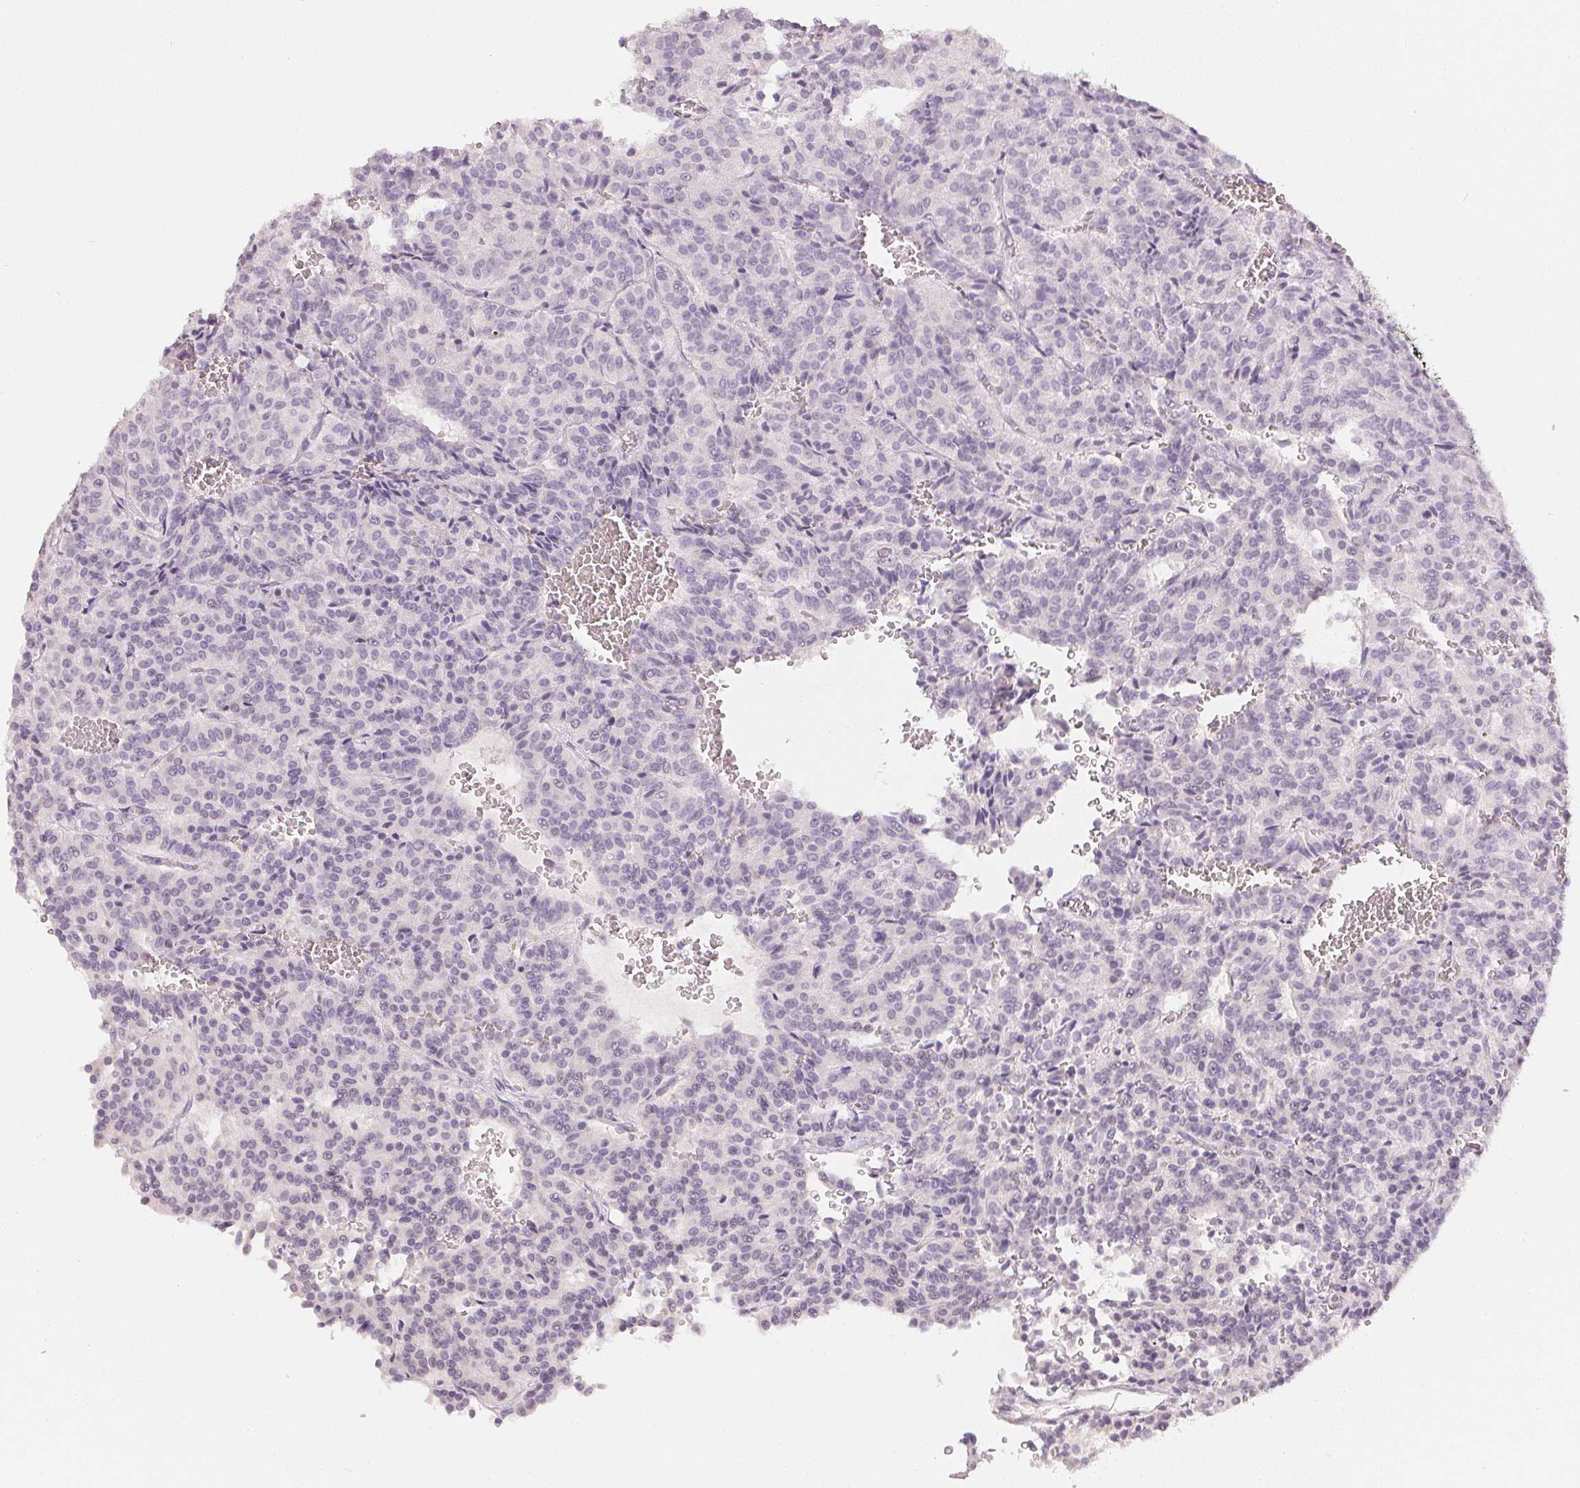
{"staining": {"intensity": "negative", "quantity": "none", "location": "none"}, "tissue": "carcinoid", "cell_type": "Tumor cells", "image_type": "cancer", "snomed": [{"axis": "morphology", "description": "Carcinoid, malignant, NOS"}, {"axis": "topography", "description": "Lung"}], "caption": "Tumor cells show no significant protein positivity in carcinoid.", "gene": "PPY", "patient": {"sex": "male", "age": 70}}